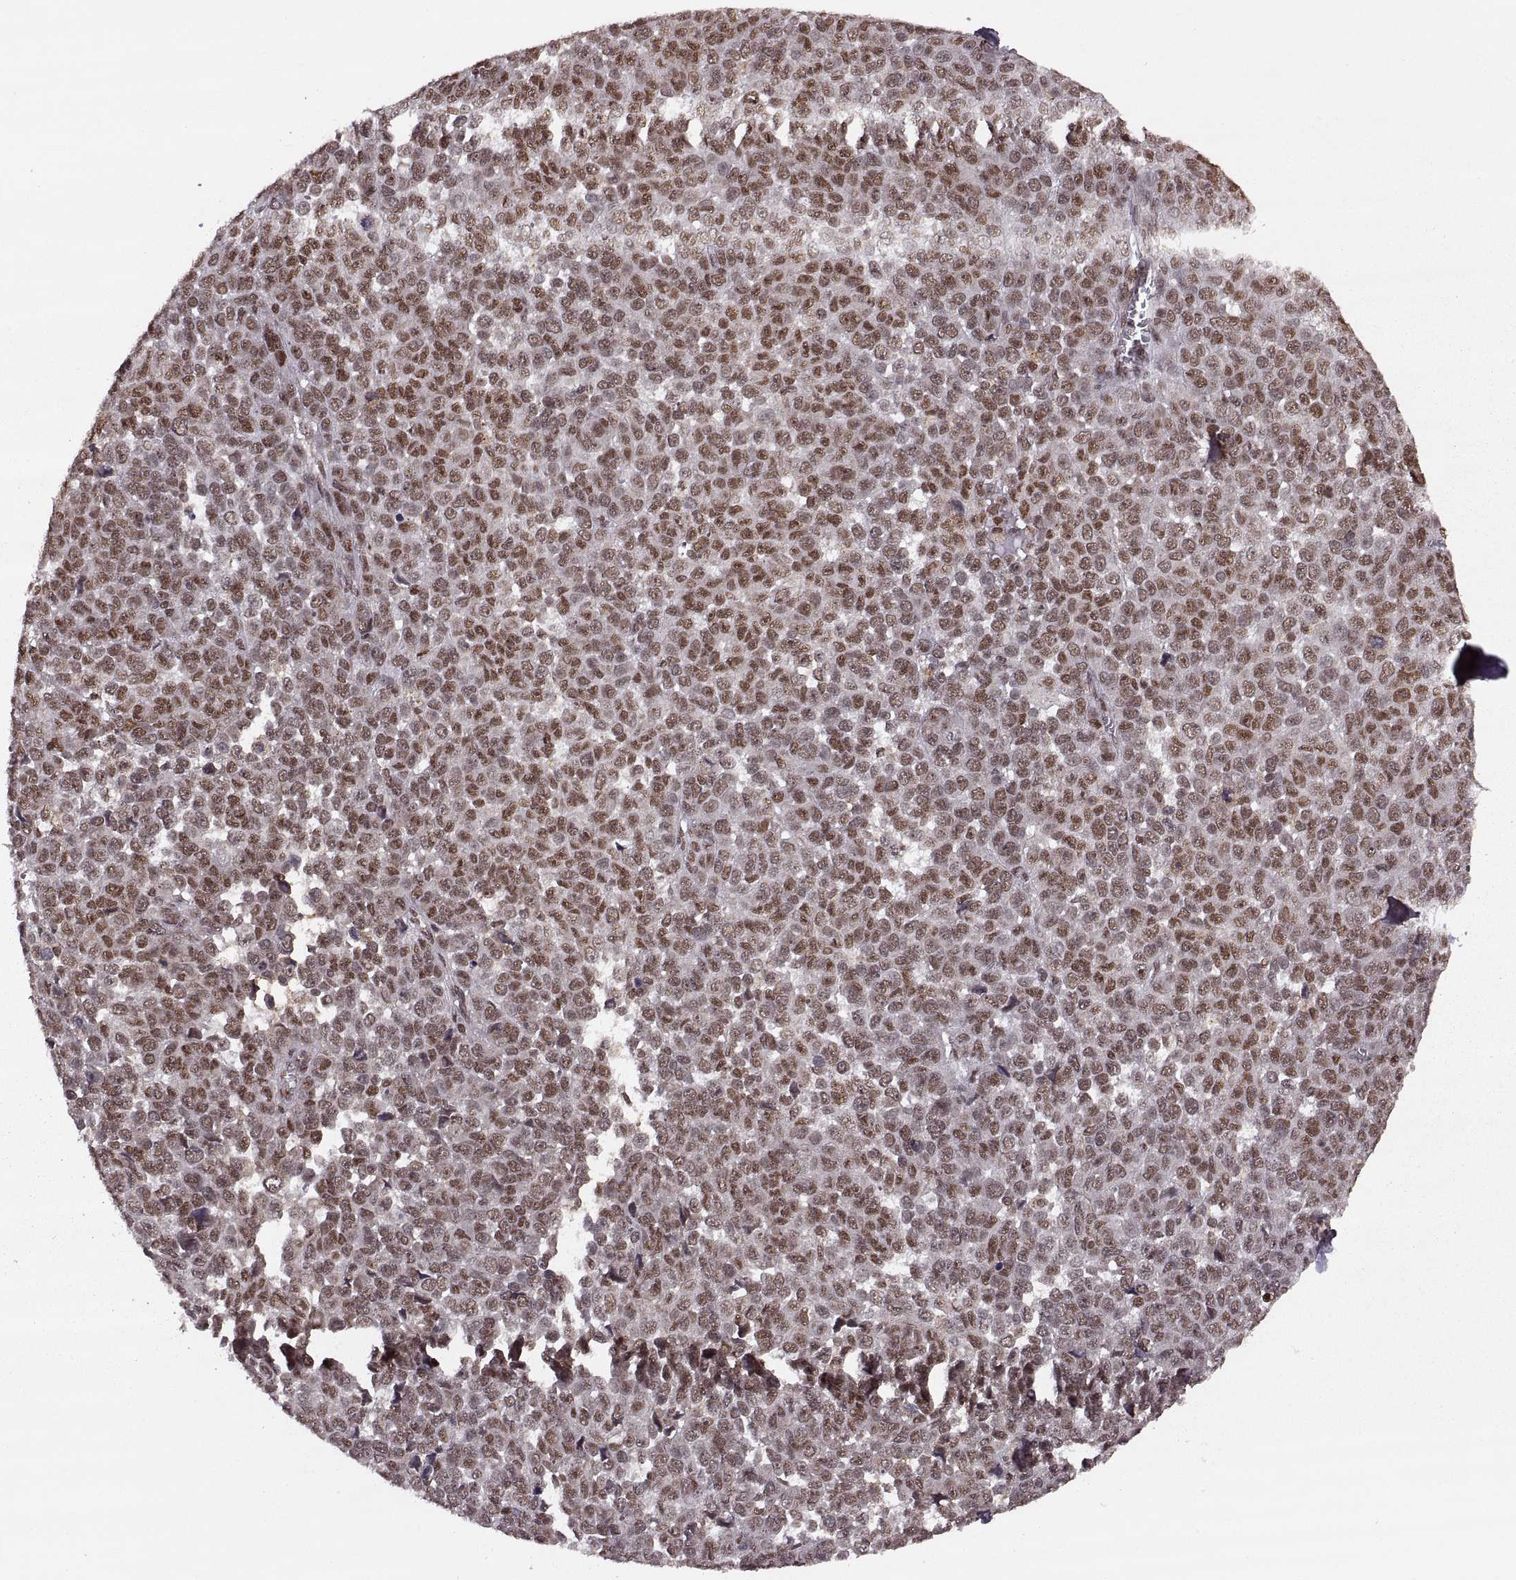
{"staining": {"intensity": "moderate", "quantity": ">75%", "location": "nuclear"}, "tissue": "melanoma", "cell_type": "Tumor cells", "image_type": "cancer", "snomed": [{"axis": "morphology", "description": "Malignant melanoma, NOS"}, {"axis": "topography", "description": "Skin"}], "caption": "Tumor cells demonstrate moderate nuclear positivity in about >75% of cells in malignant melanoma.", "gene": "RFT1", "patient": {"sex": "female", "age": 95}}